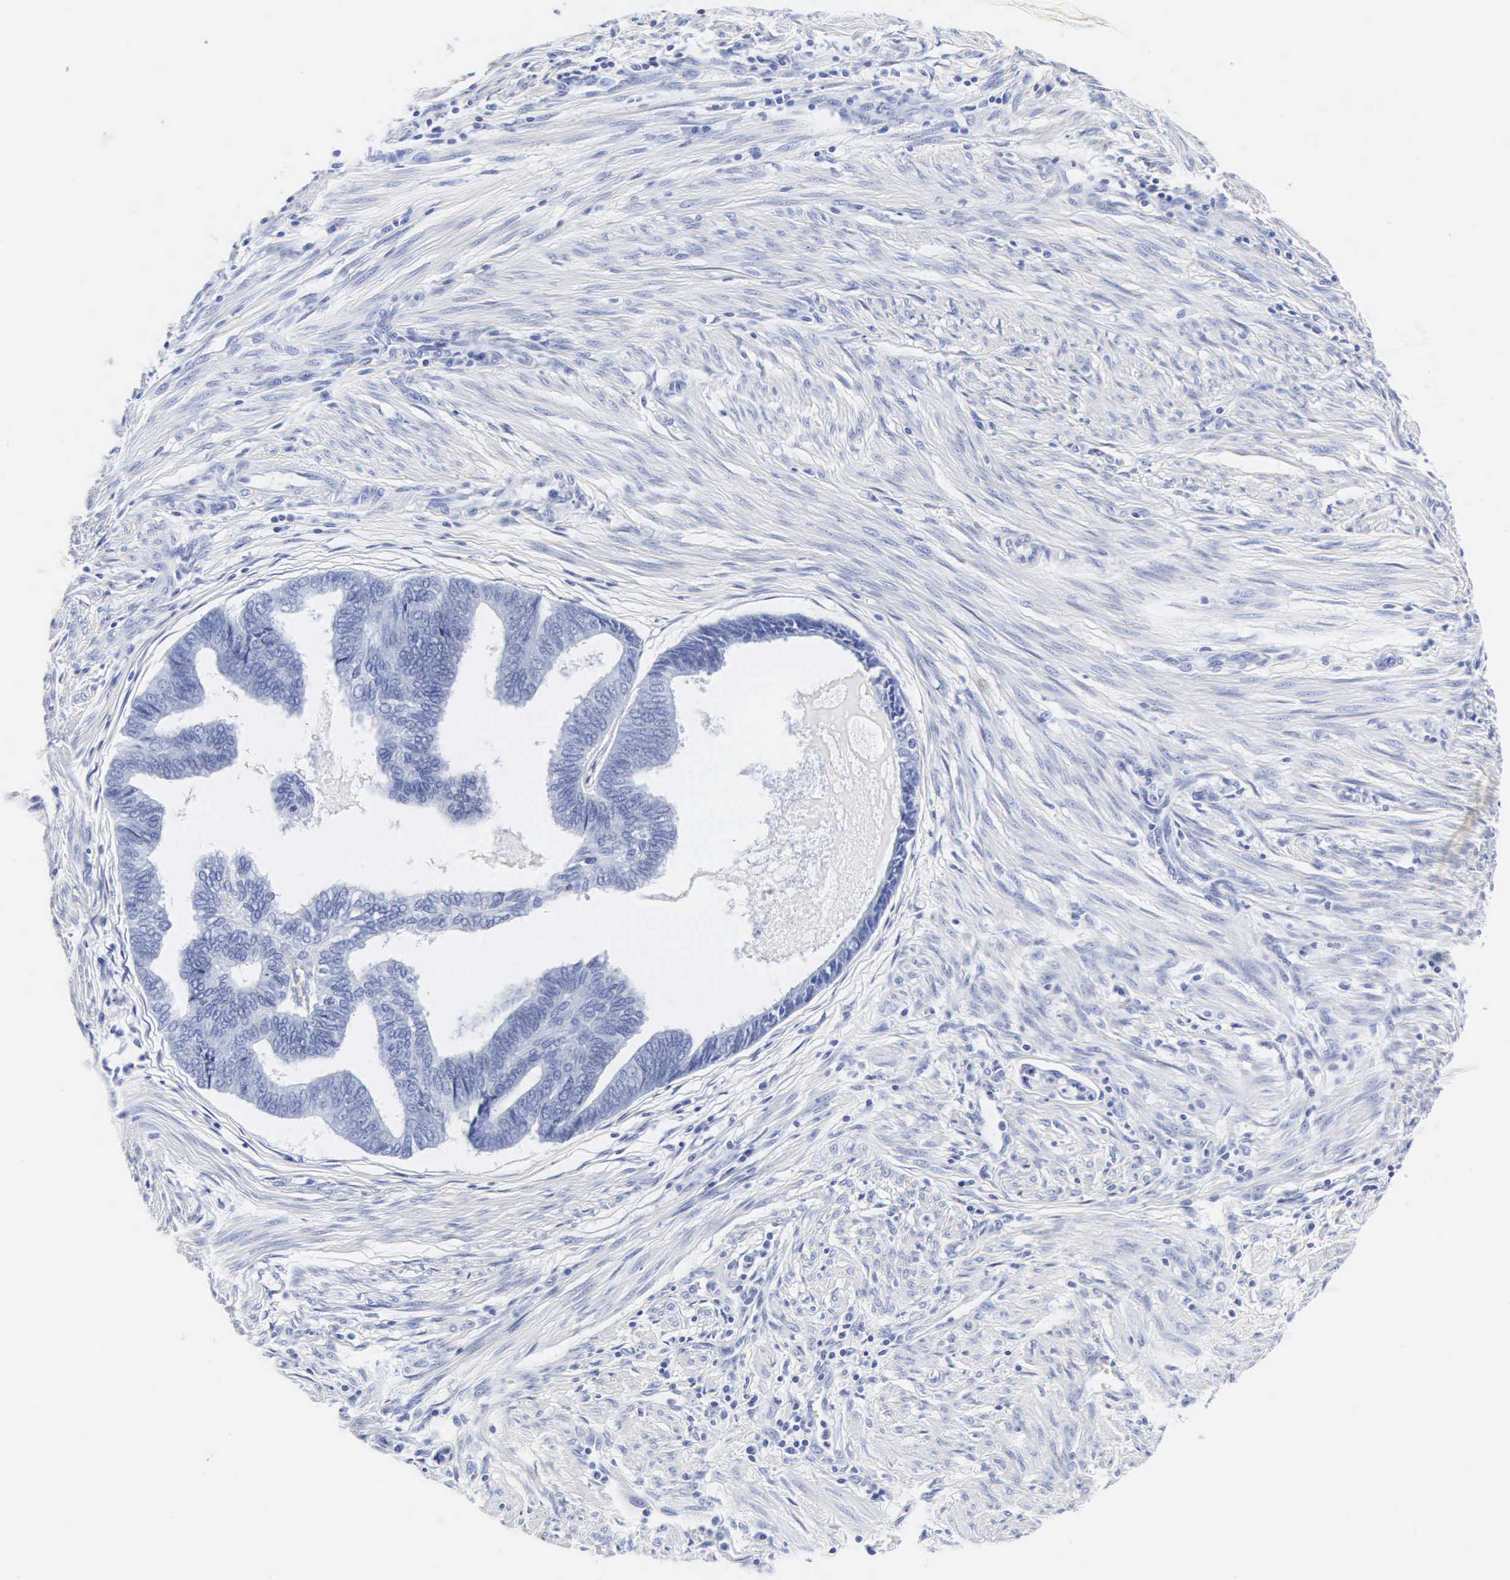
{"staining": {"intensity": "negative", "quantity": "none", "location": "none"}, "tissue": "endometrial cancer", "cell_type": "Tumor cells", "image_type": "cancer", "snomed": [{"axis": "morphology", "description": "Adenocarcinoma, NOS"}, {"axis": "topography", "description": "Endometrium"}], "caption": "This photomicrograph is of endometrial cancer stained with immunohistochemistry (IHC) to label a protein in brown with the nuclei are counter-stained blue. There is no positivity in tumor cells. (Immunohistochemistry (ihc), brightfield microscopy, high magnification).", "gene": "INS", "patient": {"sex": "female", "age": 75}}